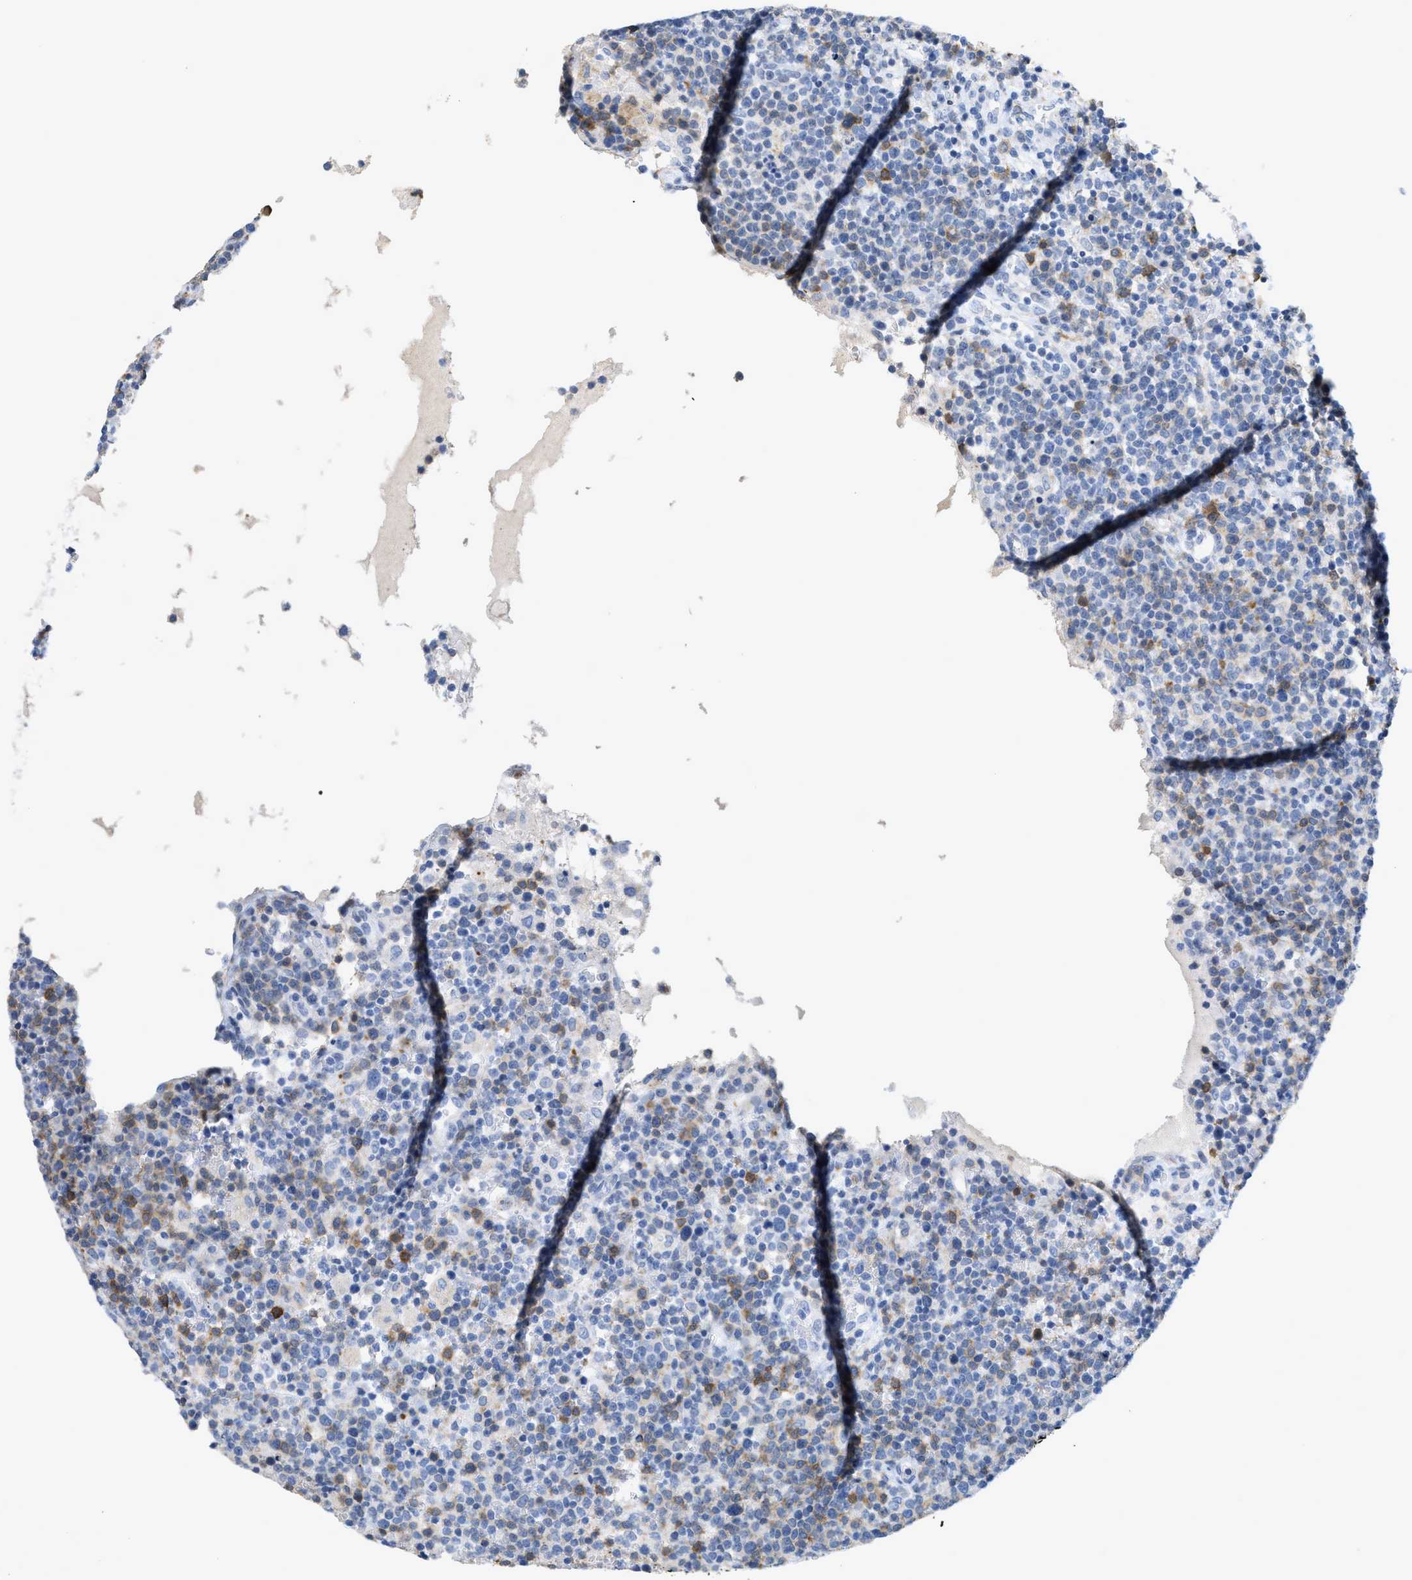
{"staining": {"intensity": "moderate", "quantity": "<25%", "location": "cytoplasmic/membranous"}, "tissue": "lymphoma", "cell_type": "Tumor cells", "image_type": "cancer", "snomed": [{"axis": "morphology", "description": "Malignant lymphoma, non-Hodgkin's type, High grade"}, {"axis": "topography", "description": "Lymph node"}], "caption": "Protein staining of lymphoma tissue exhibits moderate cytoplasmic/membranous positivity in about <25% of tumor cells.", "gene": "CRYM", "patient": {"sex": "male", "age": 61}}